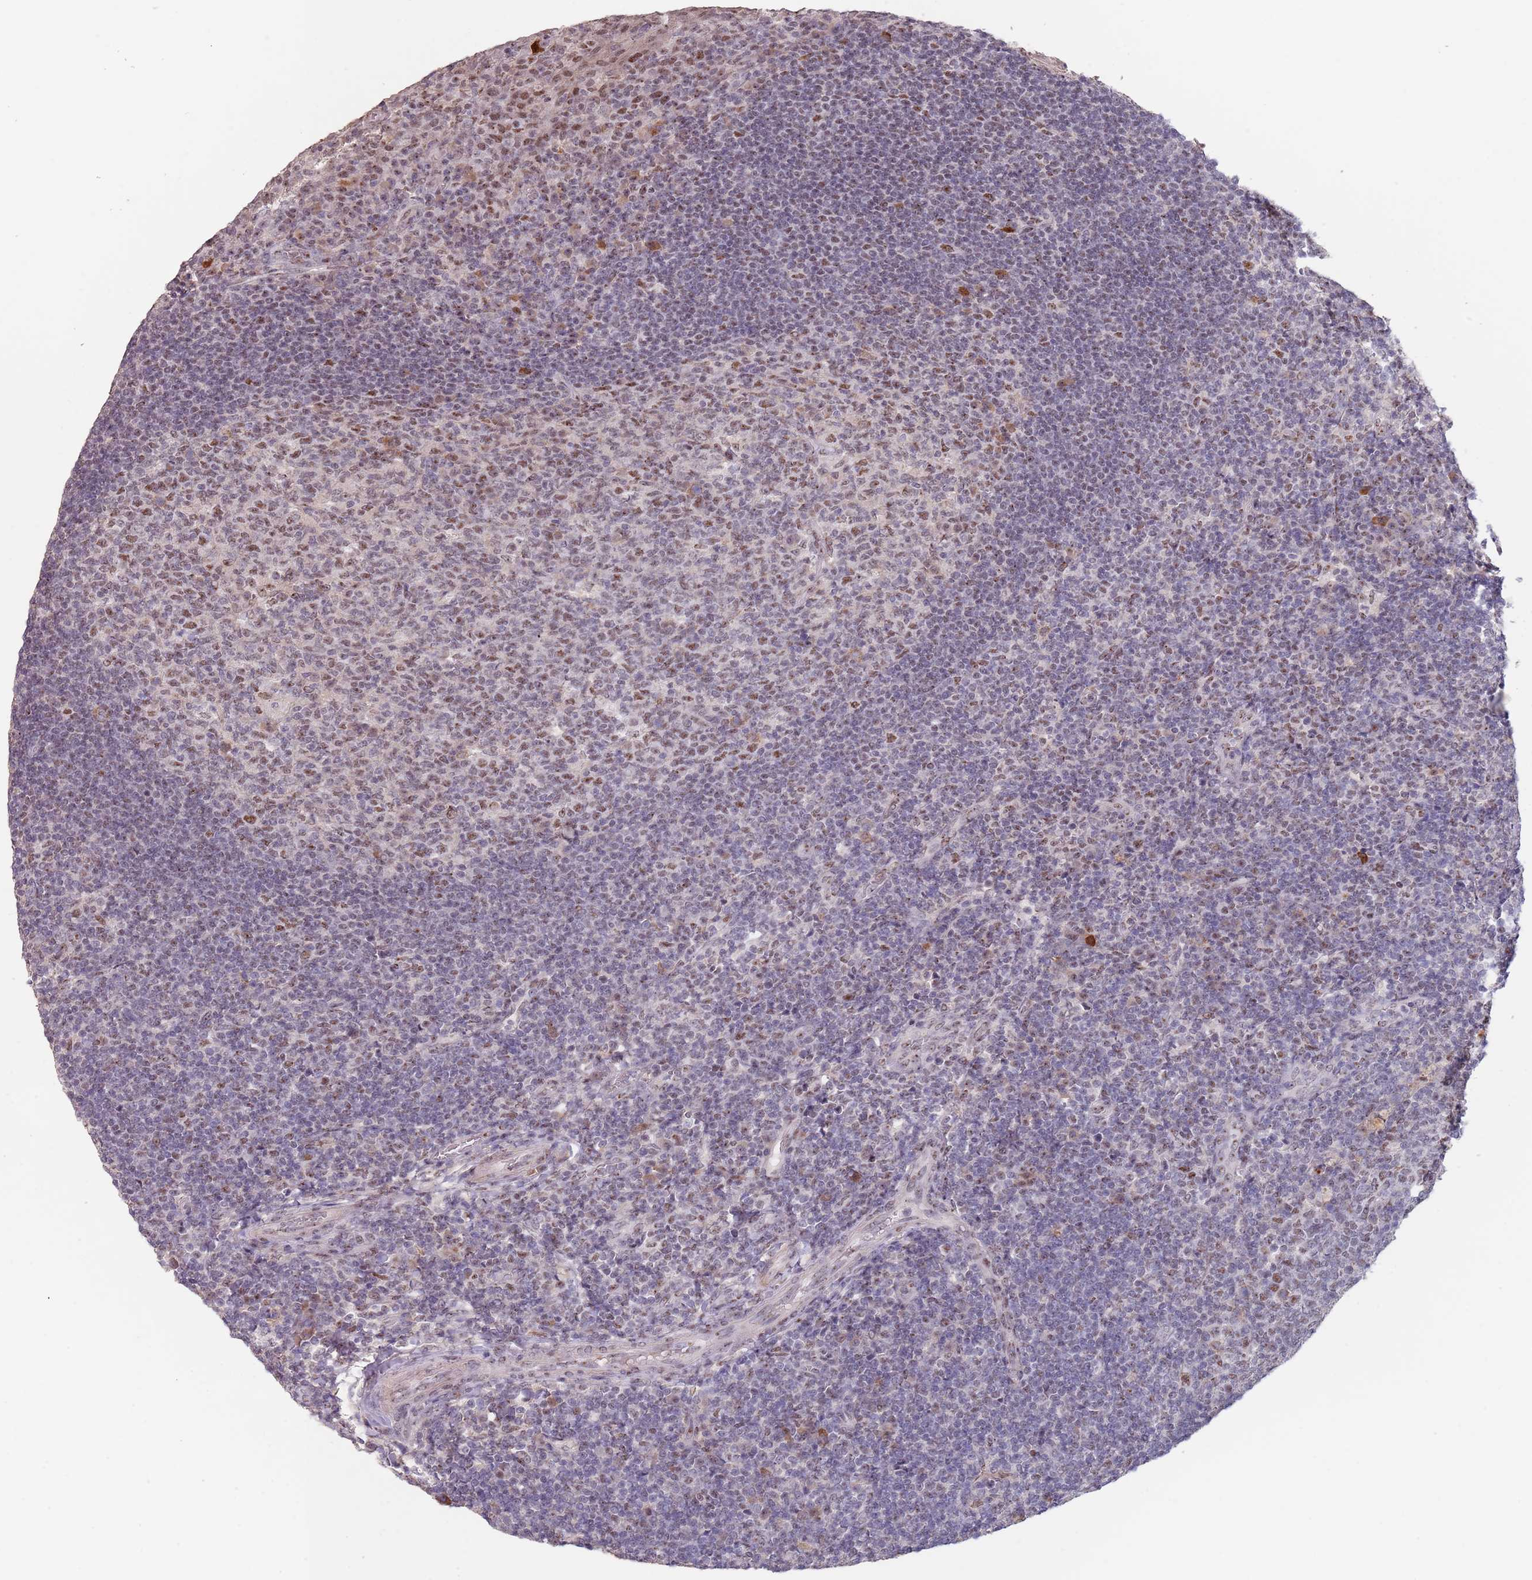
{"staining": {"intensity": "moderate", "quantity": "<25%", "location": "nuclear"}, "tissue": "tonsil", "cell_type": "Germinal center cells", "image_type": "normal", "snomed": [{"axis": "morphology", "description": "Normal tissue, NOS"}, {"axis": "topography", "description": "Tonsil"}], "caption": "Immunohistochemistry histopathology image of normal tonsil: human tonsil stained using immunohistochemistry demonstrates low levels of moderate protein expression localized specifically in the nuclear of germinal center cells, appearing as a nuclear brown color.", "gene": "CIZ1", "patient": {"sex": "female", "age": 10}}